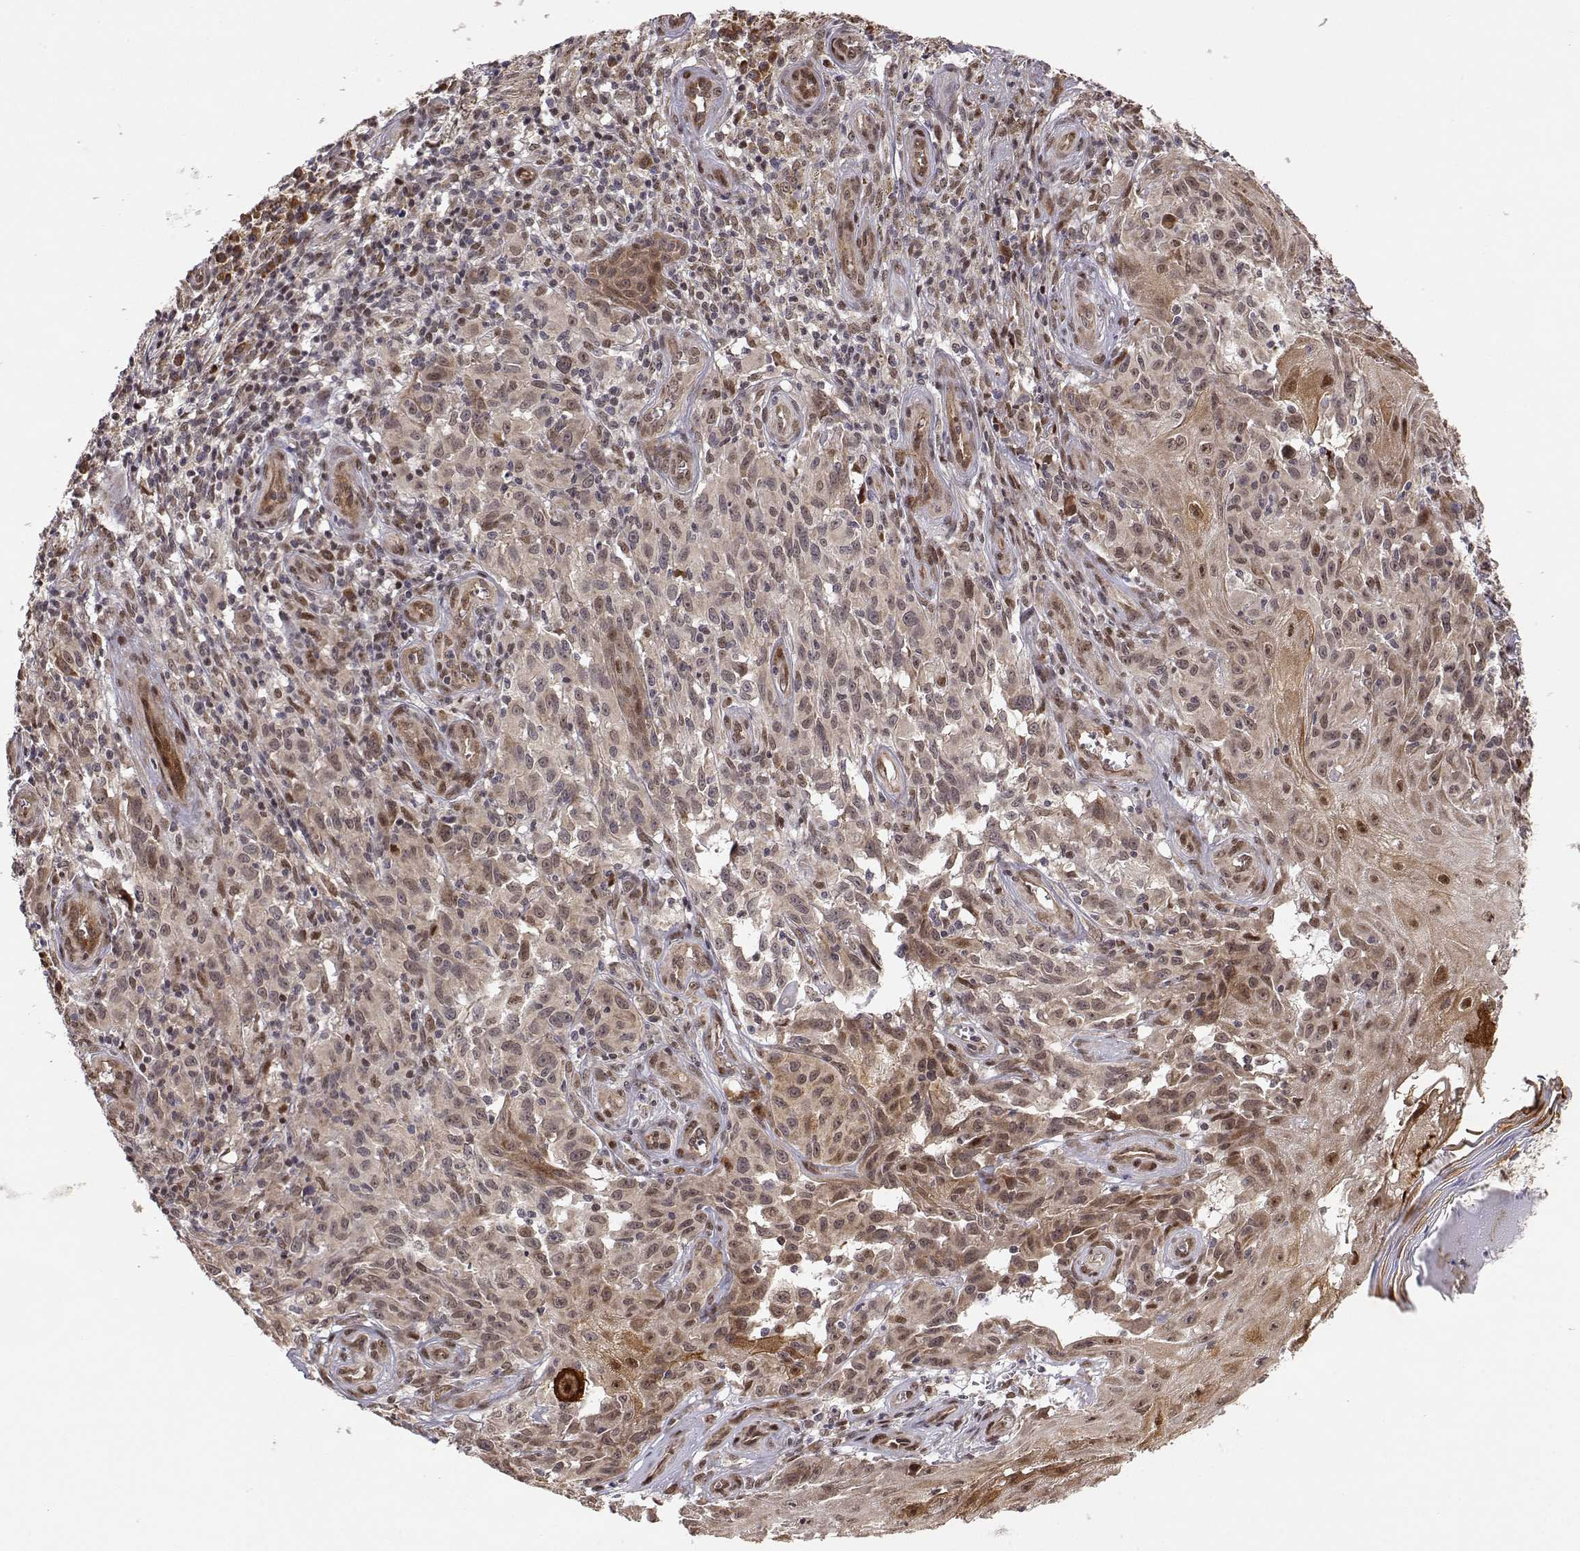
{"staining": {"intensity": "moderate", "quantity": "<25%", "location": "nuclear"}, "tissue": "melanoma", "cell_type": "Tumor cells", "image_type": "cancer", "snomed": [{"axis": "morphology", "description": "Malignant melanoma, NOS"}, {"axis": "topography", "description": "Skin"}], "caption": "This histopathology image displays malignant melanoma stained with IHC to label a protein in brown. The nuclear of tumor cells show moderate positivity for the protein. Nuclei are counter-stained blue.", "gene": "BRCA1", "patient": {"sex": "female", "age": 53}}